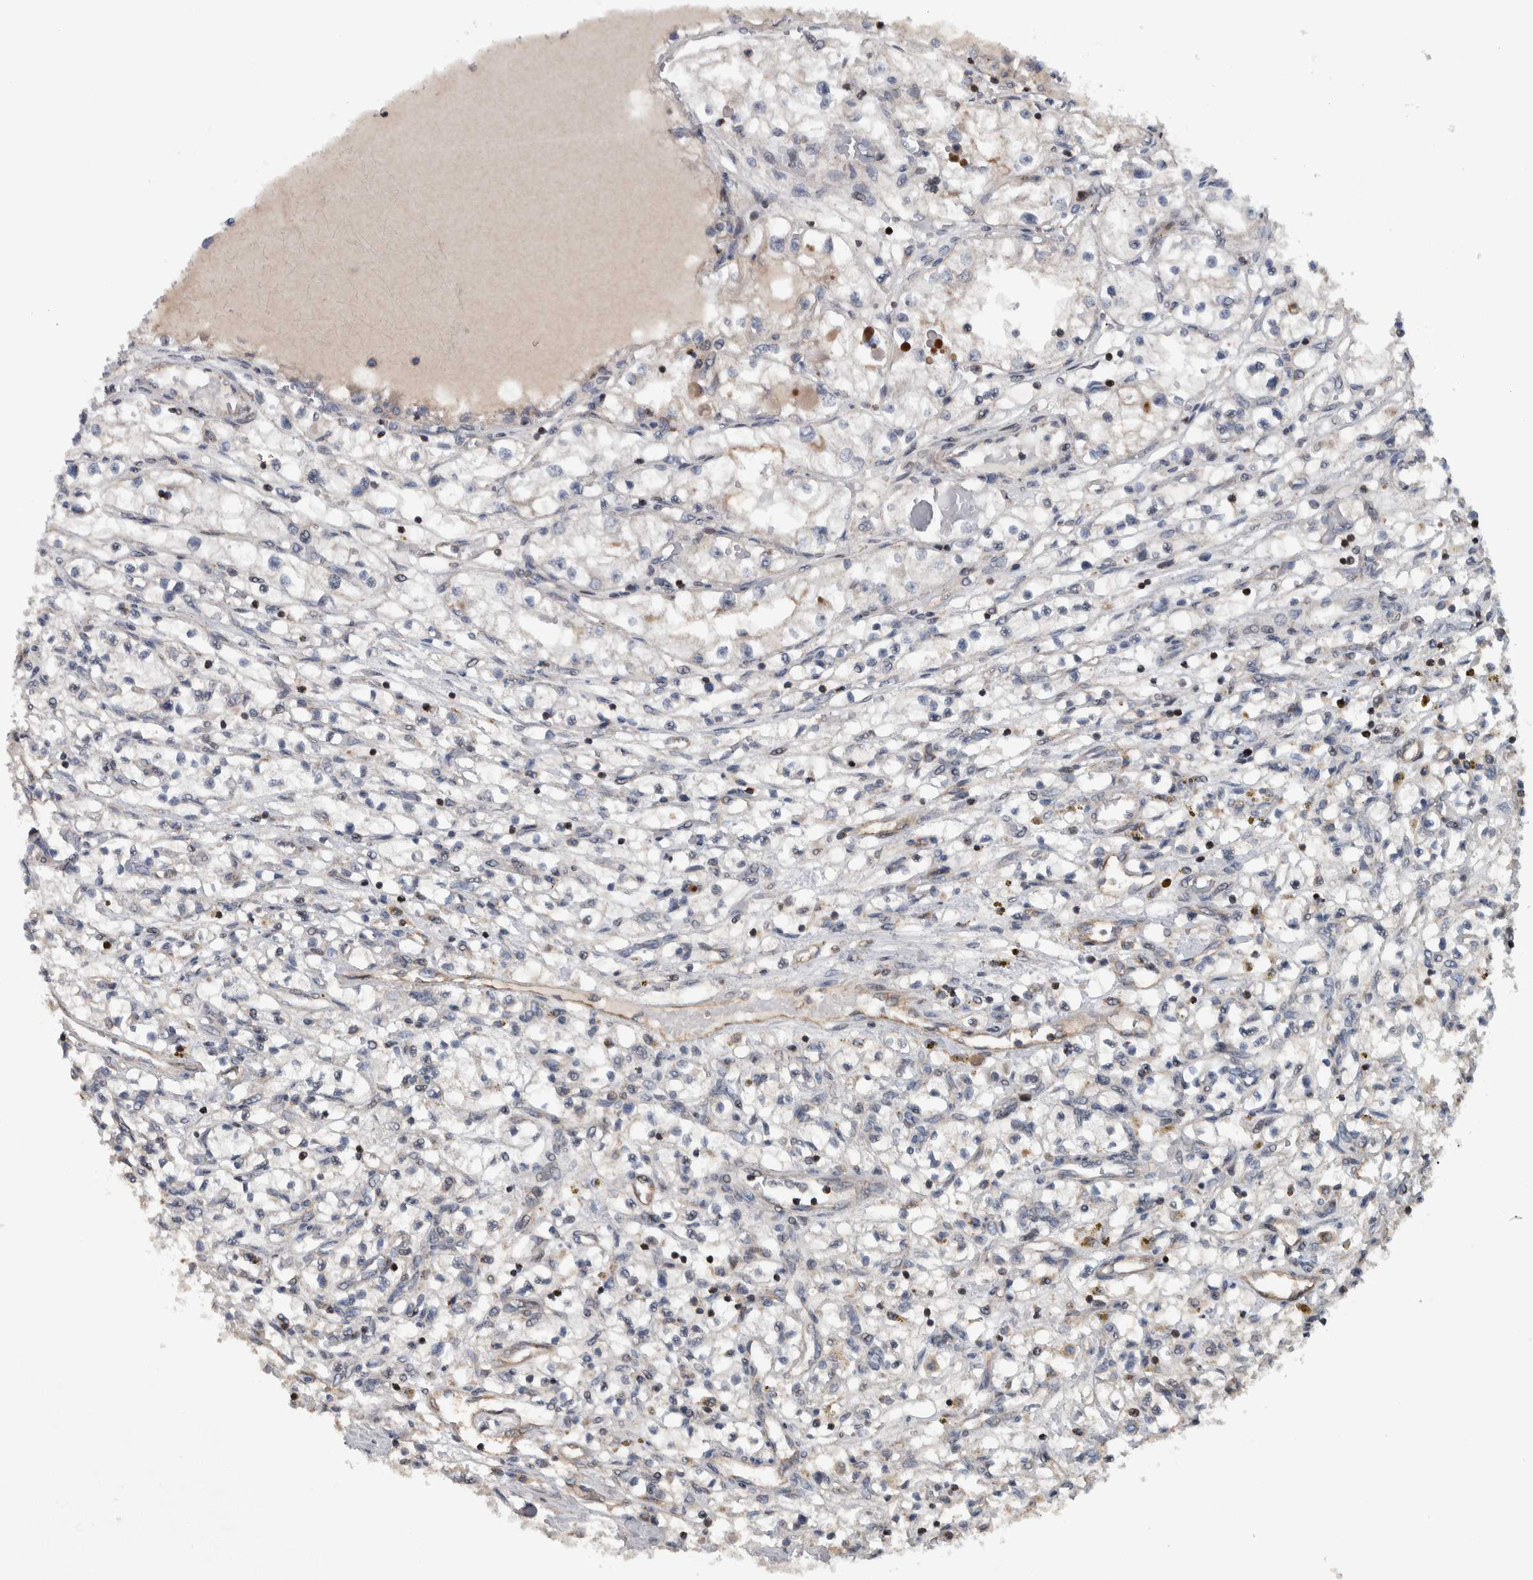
{"staining": {"intensity": "negative", "quantity": "none", "location": "none"}, "tissue": "renal cancer", "cell_type": "Tumor cells", "image_type": "cancer", "snomed": [{"axis": "morphology", "description": "Adenocarcinoma, NOS"}, {"axis": "topography", "description": "Kidney"}], "caption": "The photomicrograph reveals no staining of tumor cells in adenocarcinoma (renal).", "gene": "BAIAP2L1", "patient": {"sex": "male", "age": 68}}